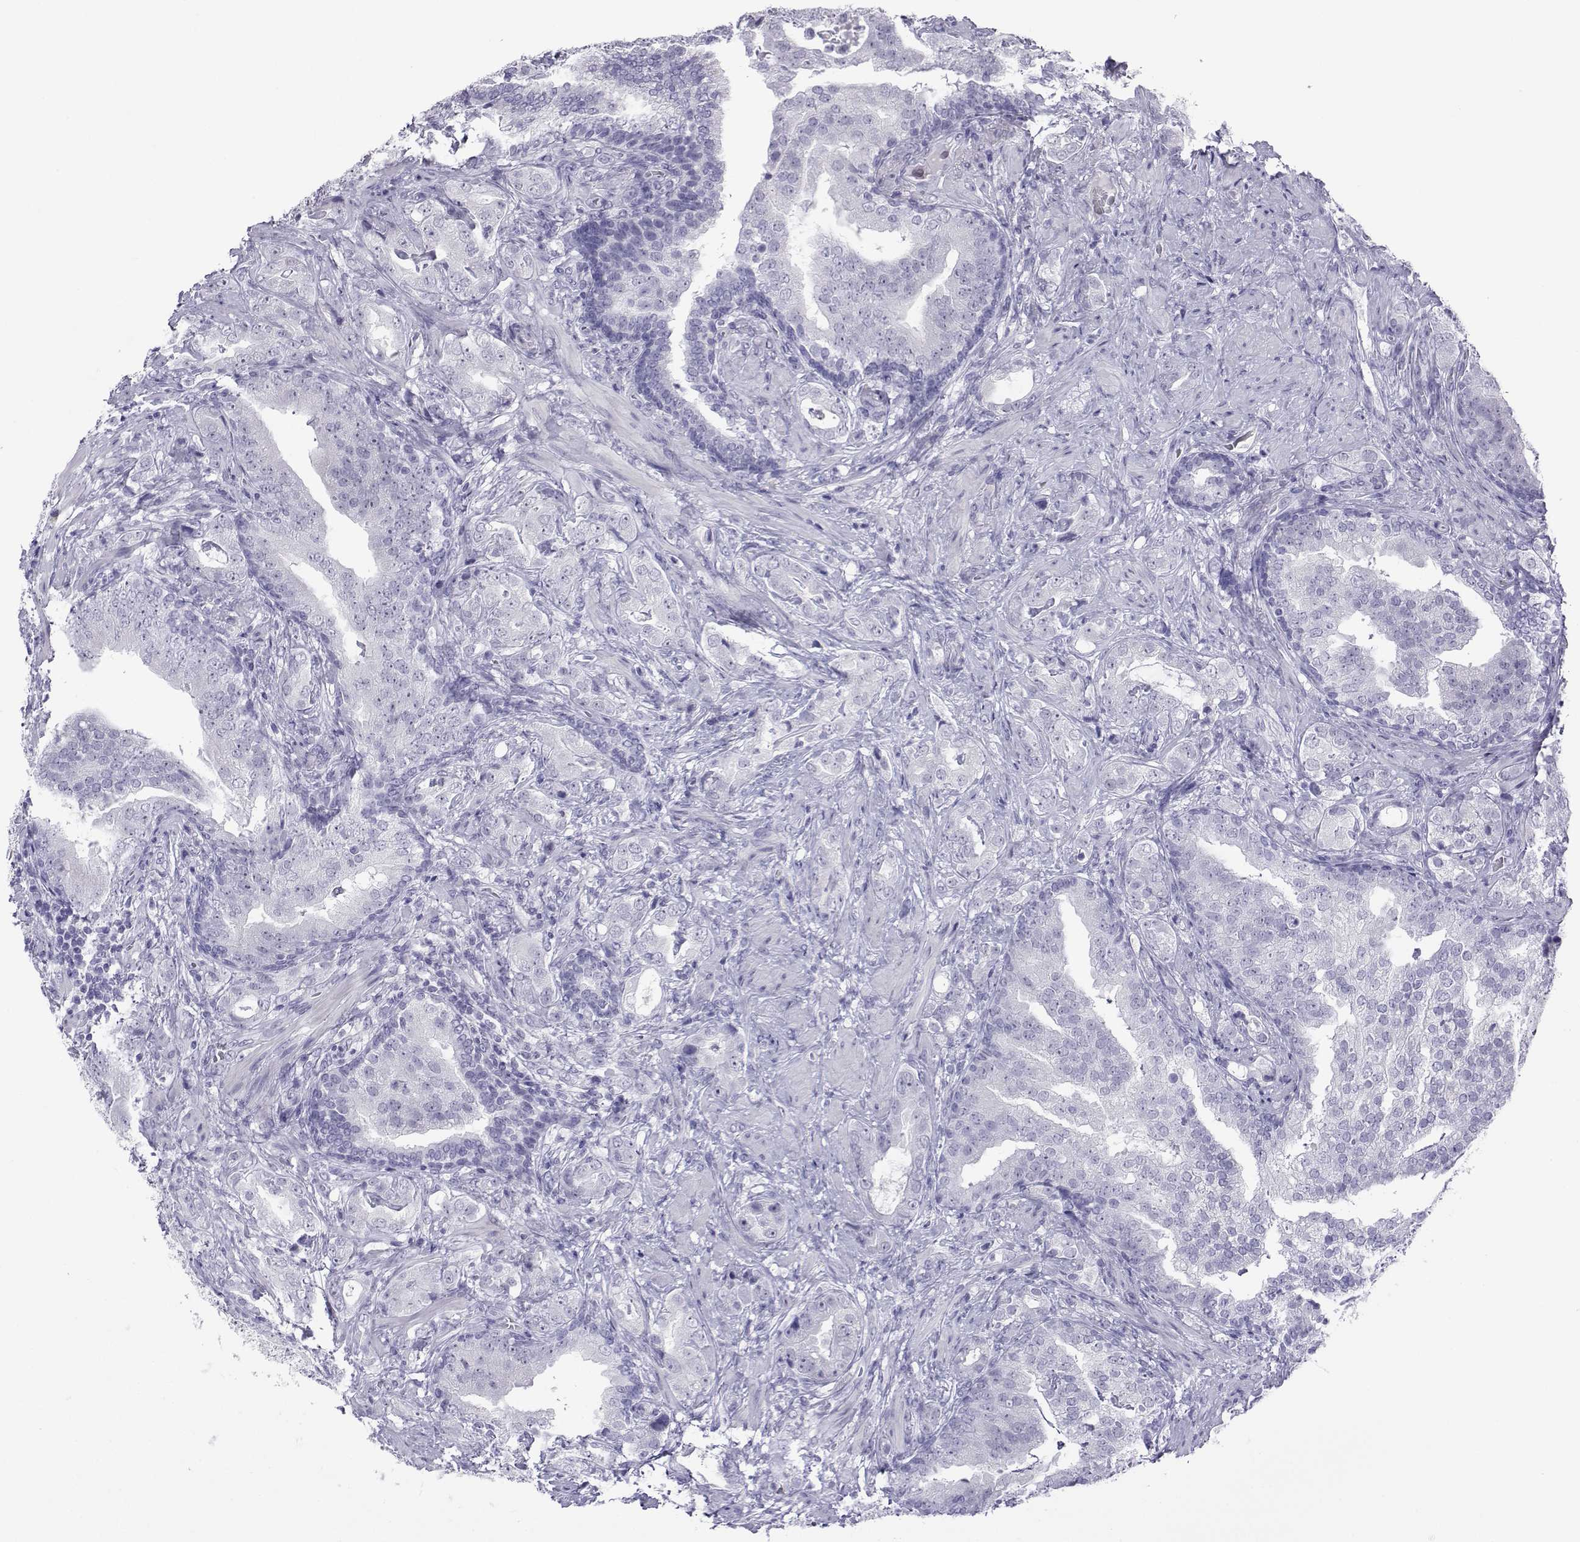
{"staining": {"intensity": "negative", "quantity": "none", "location": "none"}, "tissue": "prostate cancer", "cell_type": "Tumor cells", "image_type": "cancer", "snomed": [{"axis": "morphology", "description": "Adenocarcinoma, NOS"}, {"axis": "topography", "description": "Prostate"}], "caption": "This is a histopathology image of IHC staining of adenocarcinoma (prostate), which shows no staining in tumor cells.", "gene": "ACTL7A", "patient": {"sex": "male", "age": 57}}